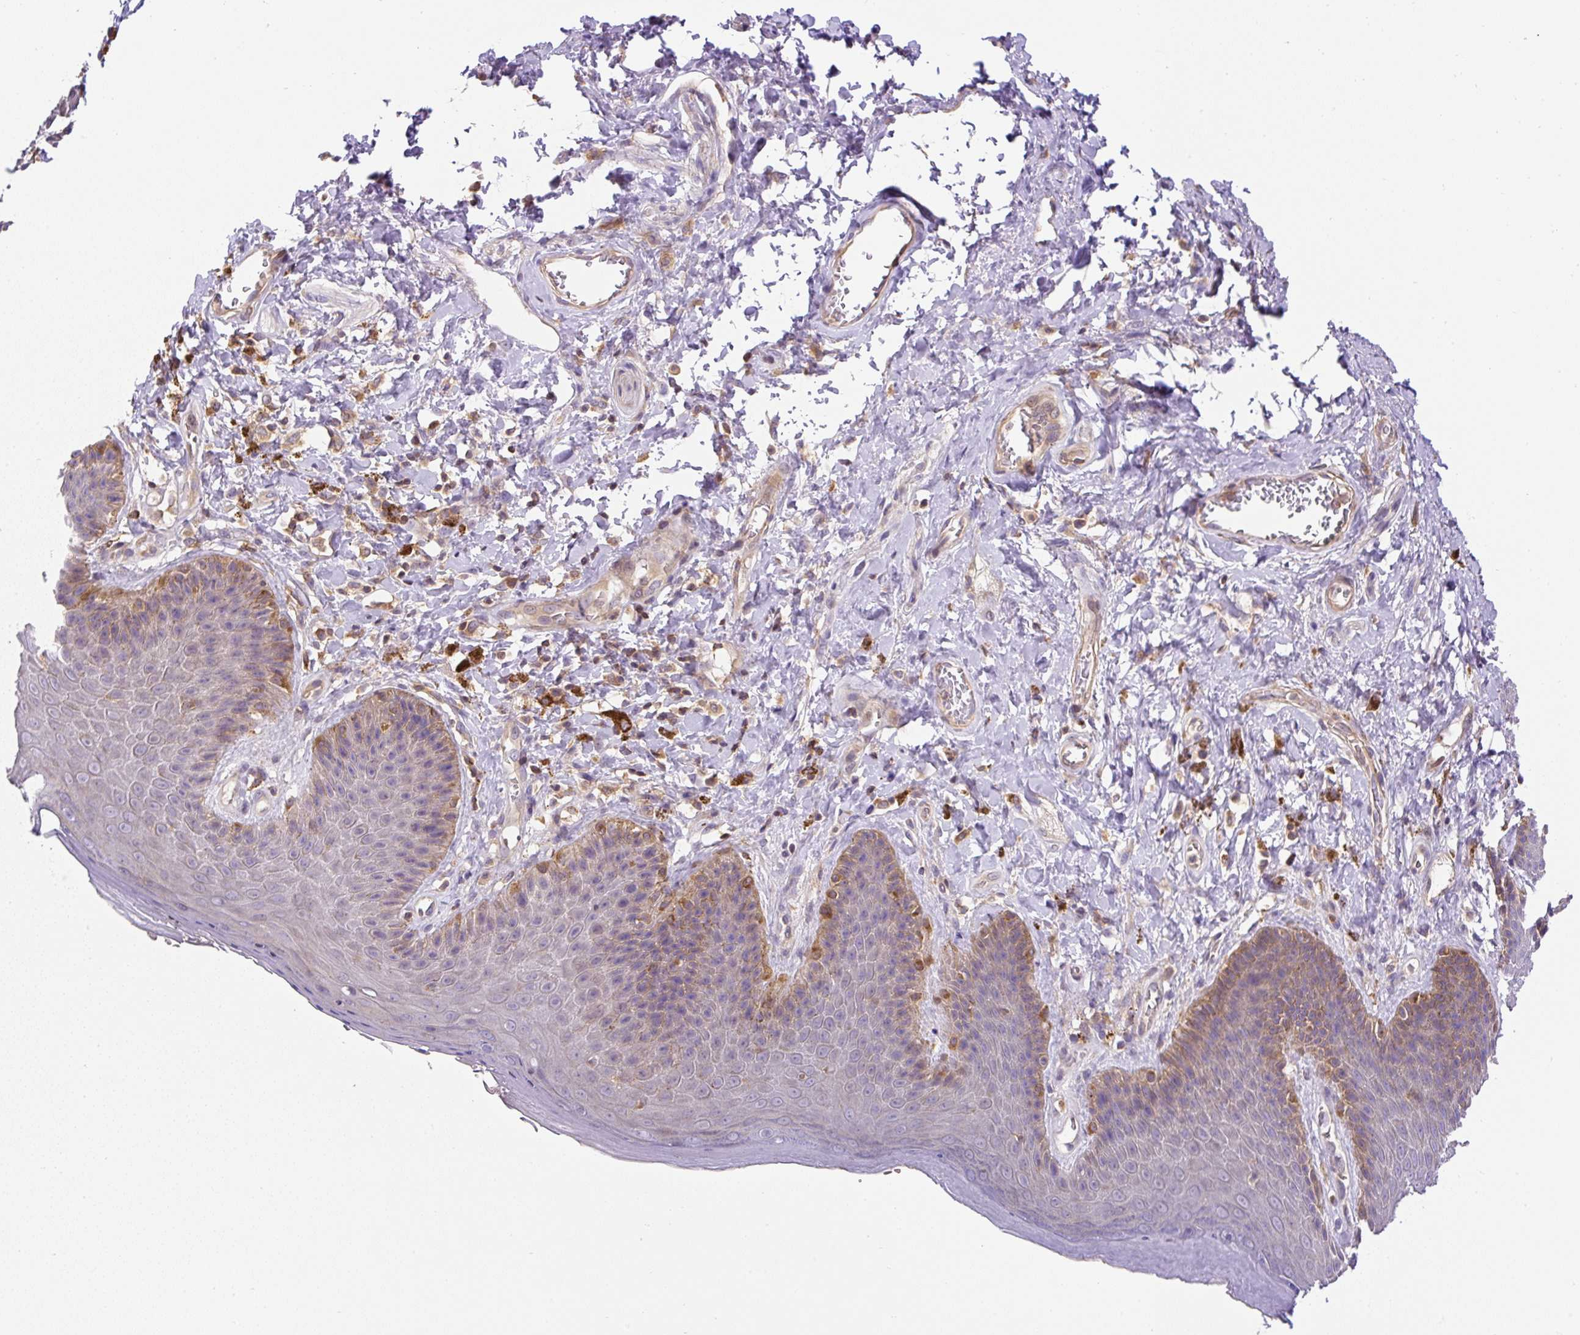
{"staining": {"intensity": "moderate", "quantity": "<25%", "location": "cytoplasmic/membranous"}, "tissue": "skin", "cell_type": "Epidermal cells", "image_type": "normal", "snomed": [{"axis": "morphology", "description": "Normal tissue, NOS"}, {"axis": "topography", "description": "Anal"}, {"axis": "topography", "description": "Peripheral nerve tissue"}], "caption": "Skin was stained to show a protein in brown. There is low levels of moderate cytoplasmic/membranous expression in approximately <25% of epidermal cells. Nuclei are stained in blue.", "gene": "CCDC28A", "patient": {"sex": "male", "age": 53}}